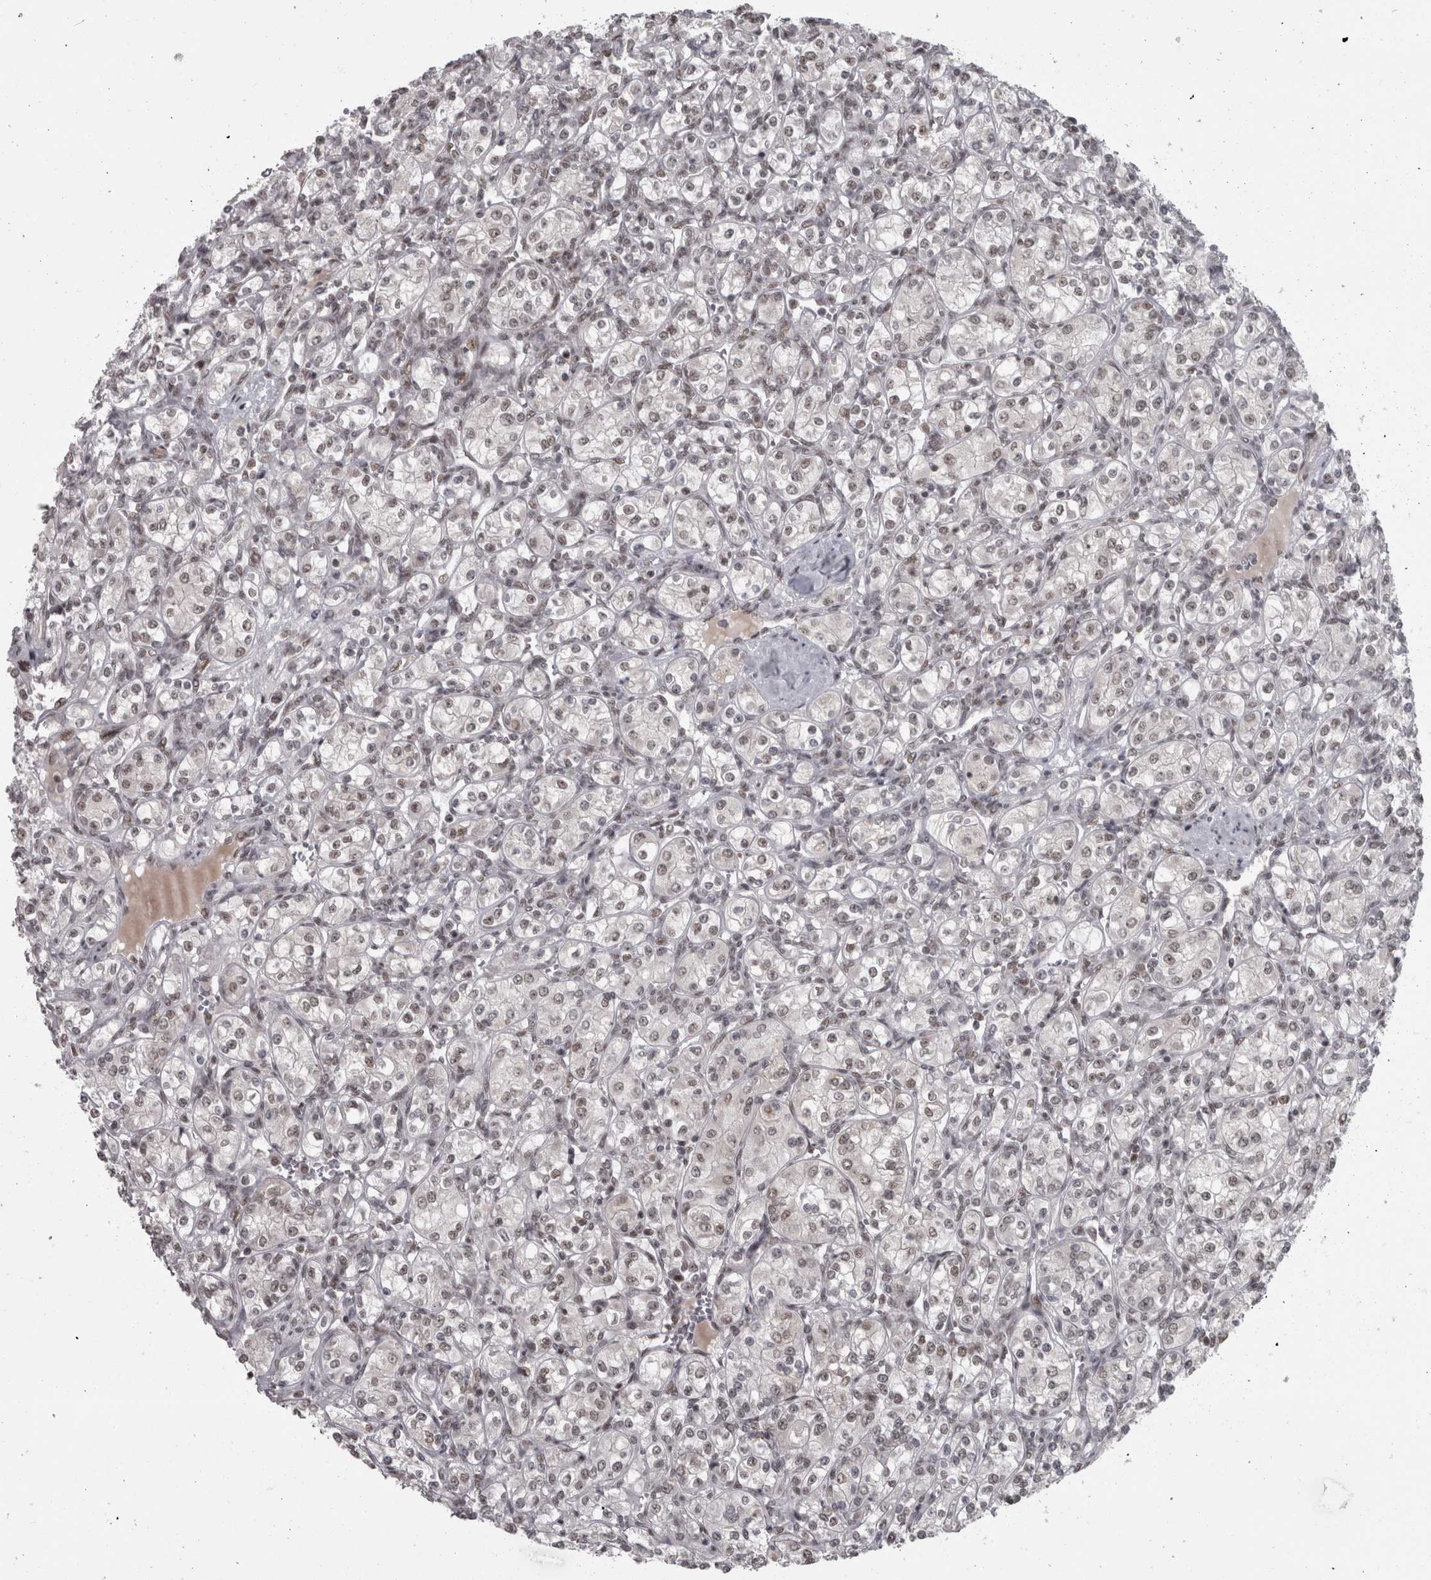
{"staining": {"intensity": "weak", "quantity": ">75%", "location": "nuclear"}, "tissue": "renal cancer", "cell_type": "Tumor cells", "image_type": "cancer", "snomed": [{"axis": "morphology", "description": "Adenocarcinoma, NOS"}, {"axis": "topography", "description": "Kidney"}], "caption": "Immunohistochemistry (IHC) histopathology image of neoplastic tissue: human renal cancer stained using IHC displays low levels of weak protein expression localized specifically in the nuclear of tumor cells, appearing as a nuclear brown color.", "gene": "MICU3", "patient": {"sex": "male", "age": 77}}